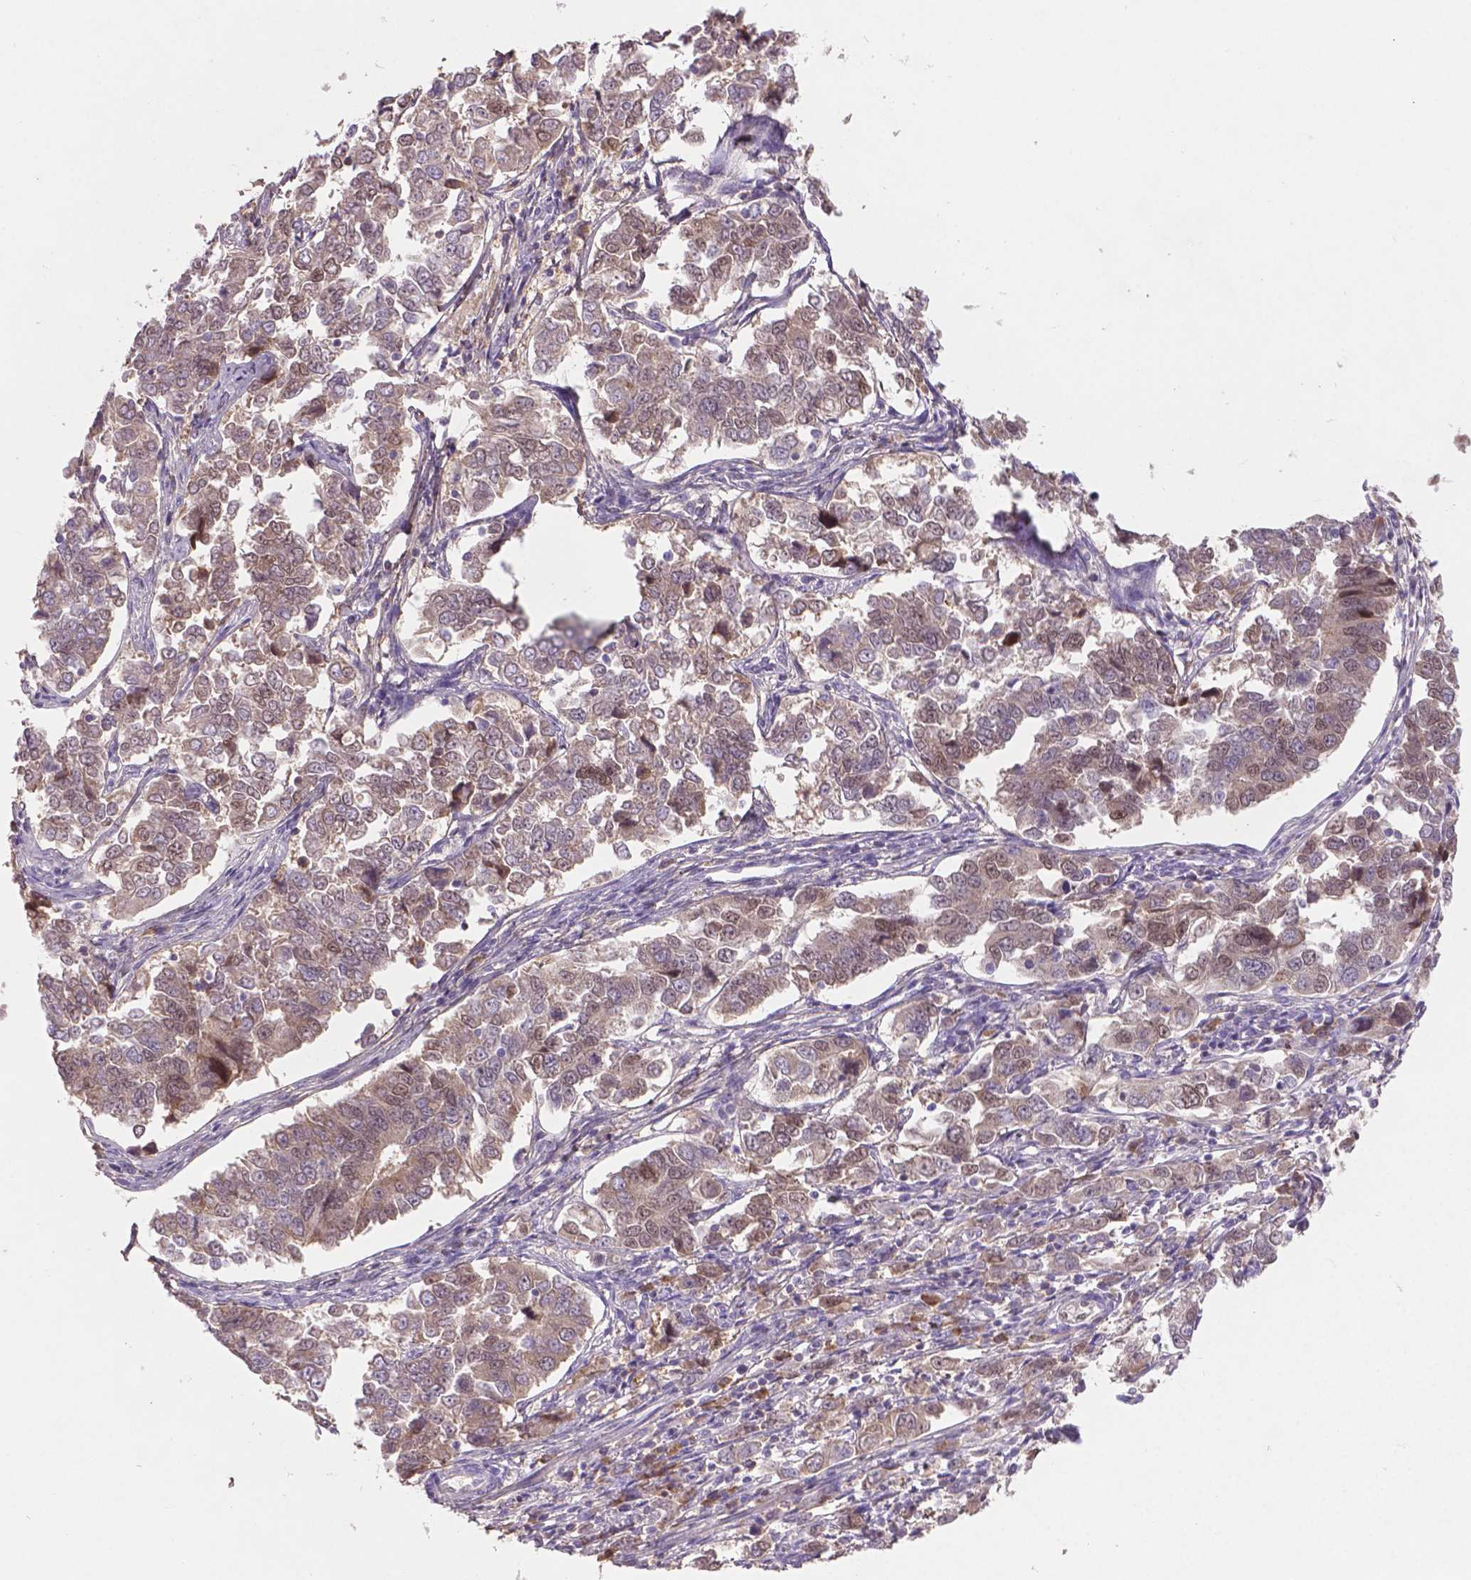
{"staining": {"intensity": "moderate", "quantity": "25%-75%", "location": "cytoplasmic/membranous,nuclear"}, "tissue": "endometrial cancer", "cell_type": "Tumor cells", "image_type": "cancer", "snomed": [{"axis": "morphology", "description": "Adenocarcinoma, NOS"}, {"axis": "topography", "description": "Endometrium"}], "caption": "Endometrial adenocarcinoma was stained to show a protein in brown. There is medium levels of moderate cytoplasmic/membranous and nuclear expression in about 25%-75% of tumor cells.", "gene": "SOX17", "patient": {"sex": "female", "age": 43}}